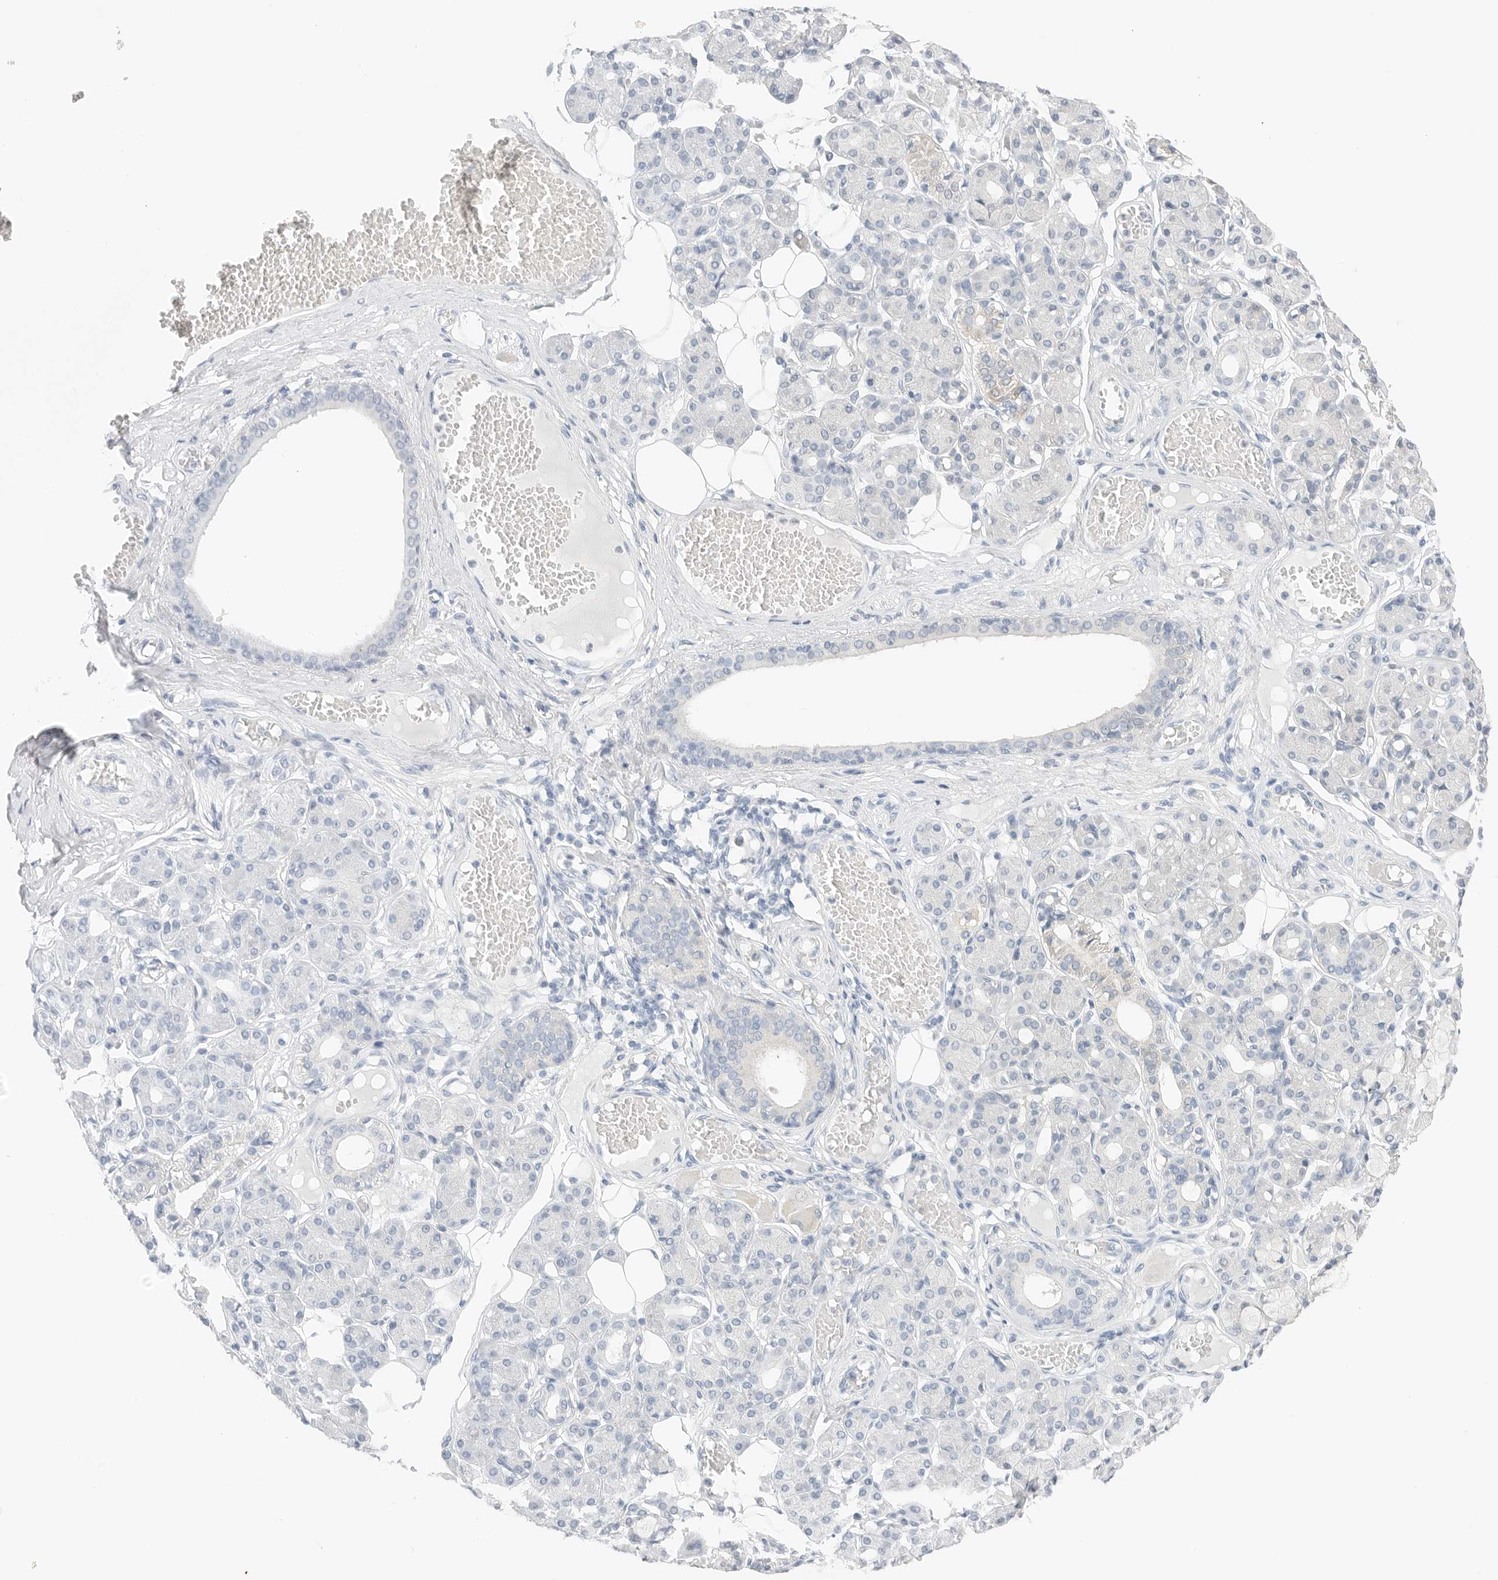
{"staining": {"intensity": "negative", "quantity": "none", "location": "none"}, "tissue": "salivary gland", "cell_type": "Glandular cells", "image_type": "normal", "snomed": [{"axis": "morphology", "description": "Normal tissue, NOS"}, {"axis": "topography", "description": "Salivary gland"}], "caption": "The immunohistochemistry photomicrograph has no significant positivity in glandular cells of salivary gland.", "gene": "IQCC", "patient": {"sex": "male", "age": 63}}